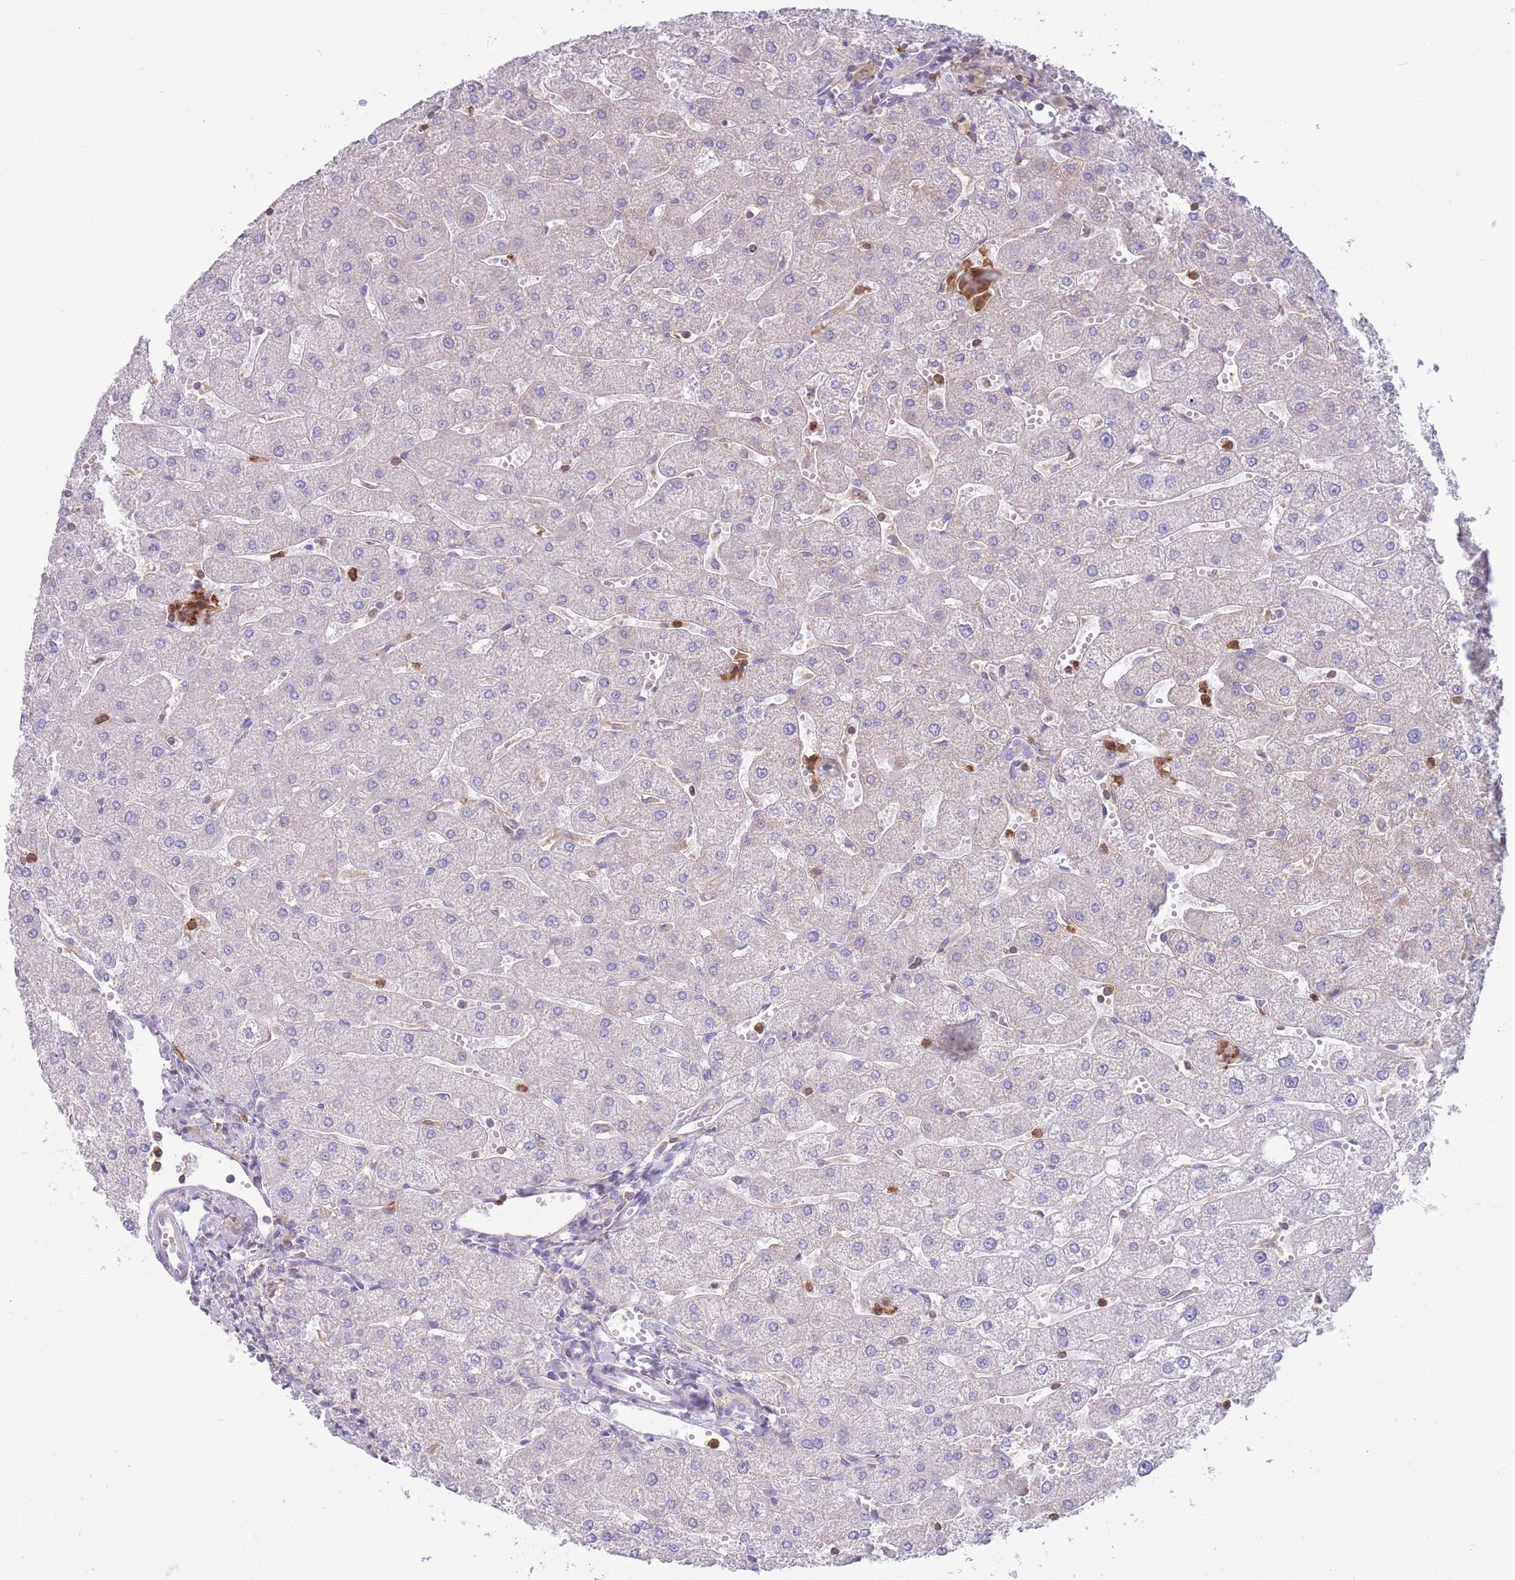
{"staining": {"intensity": "negative", "quantity": "none", "location": "none"}, "tissue": "liver", "cell_type": "Cholangiocytes", "image_type": "normal", "snomed": [{"axis": "morphology", "description": "Normal tissue, NOS"}, {"axis": "topography", "description": "Liver"}], "caption": "Cholangiocytes show no significant positivity in normal liver. (Brightfield microscopy of DAB immunohistochemistry (IHC) at high magnification).", "gene": "ST3GAL4", "patient": {"sex": "male", "age": 67}}